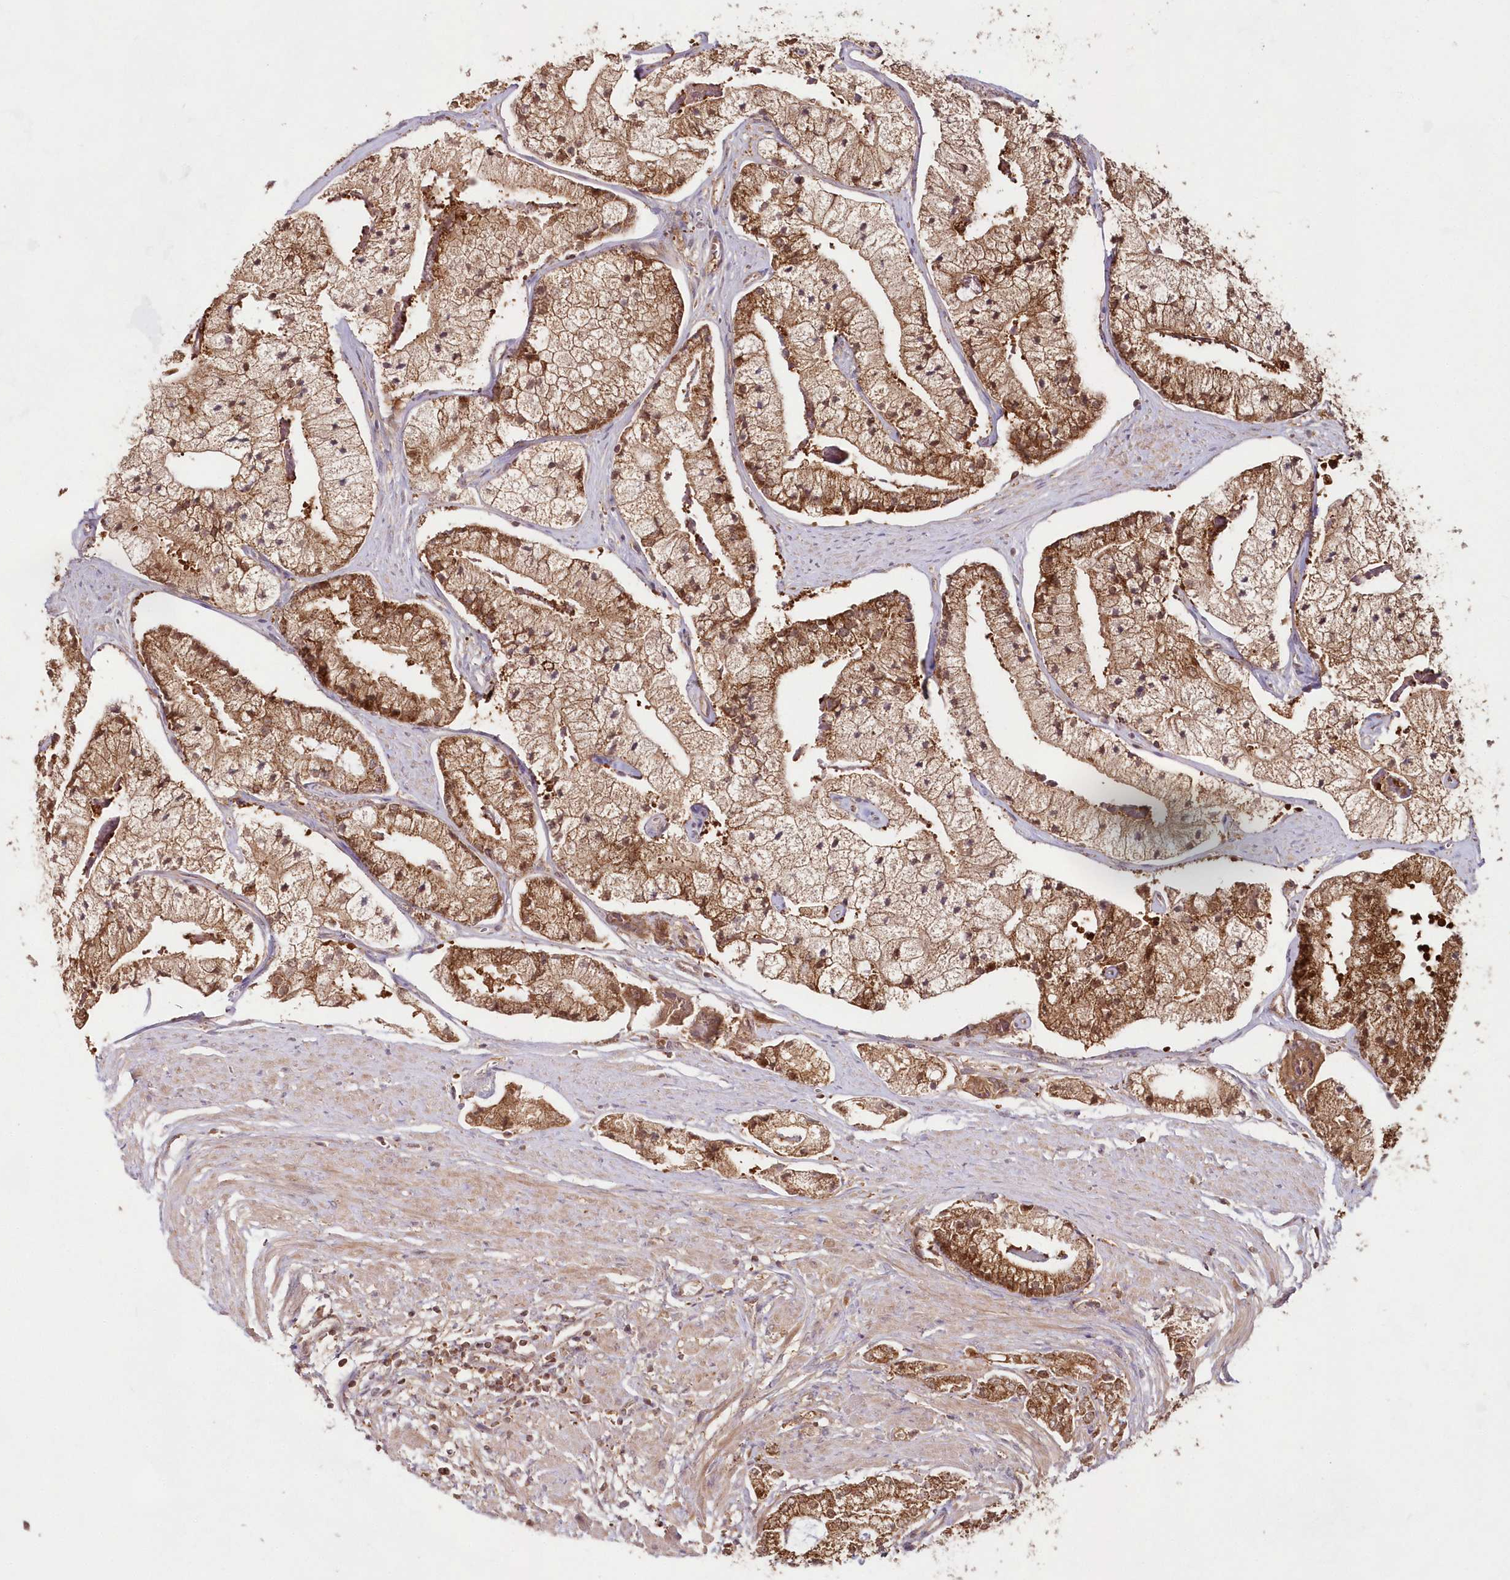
{"staining": {"intensity": "moderate", "quantity": "25%-75%", "location": "cytoplasmic/membranous,nuclear"}, "tissue": "prostate cancer", "cell_type": "Tumor cells", "image_type": "cancer", "snomed": [{"axis": "morphology", "description": "Adenocarcinoma, High grade"}, {"axis": "topography", "description": "Prostate"}], "caption": "Tumor cells display medium levels of moderate cytoplasmic/membranous and nuclear positivity in about 25%-75% of cells in prostate high-grade adenocarcinoma. (DAB IHC with brightfield microscopy, high magnification).", "gene": "IMPA1", "patient": {"sex": "male", "age": 50}}